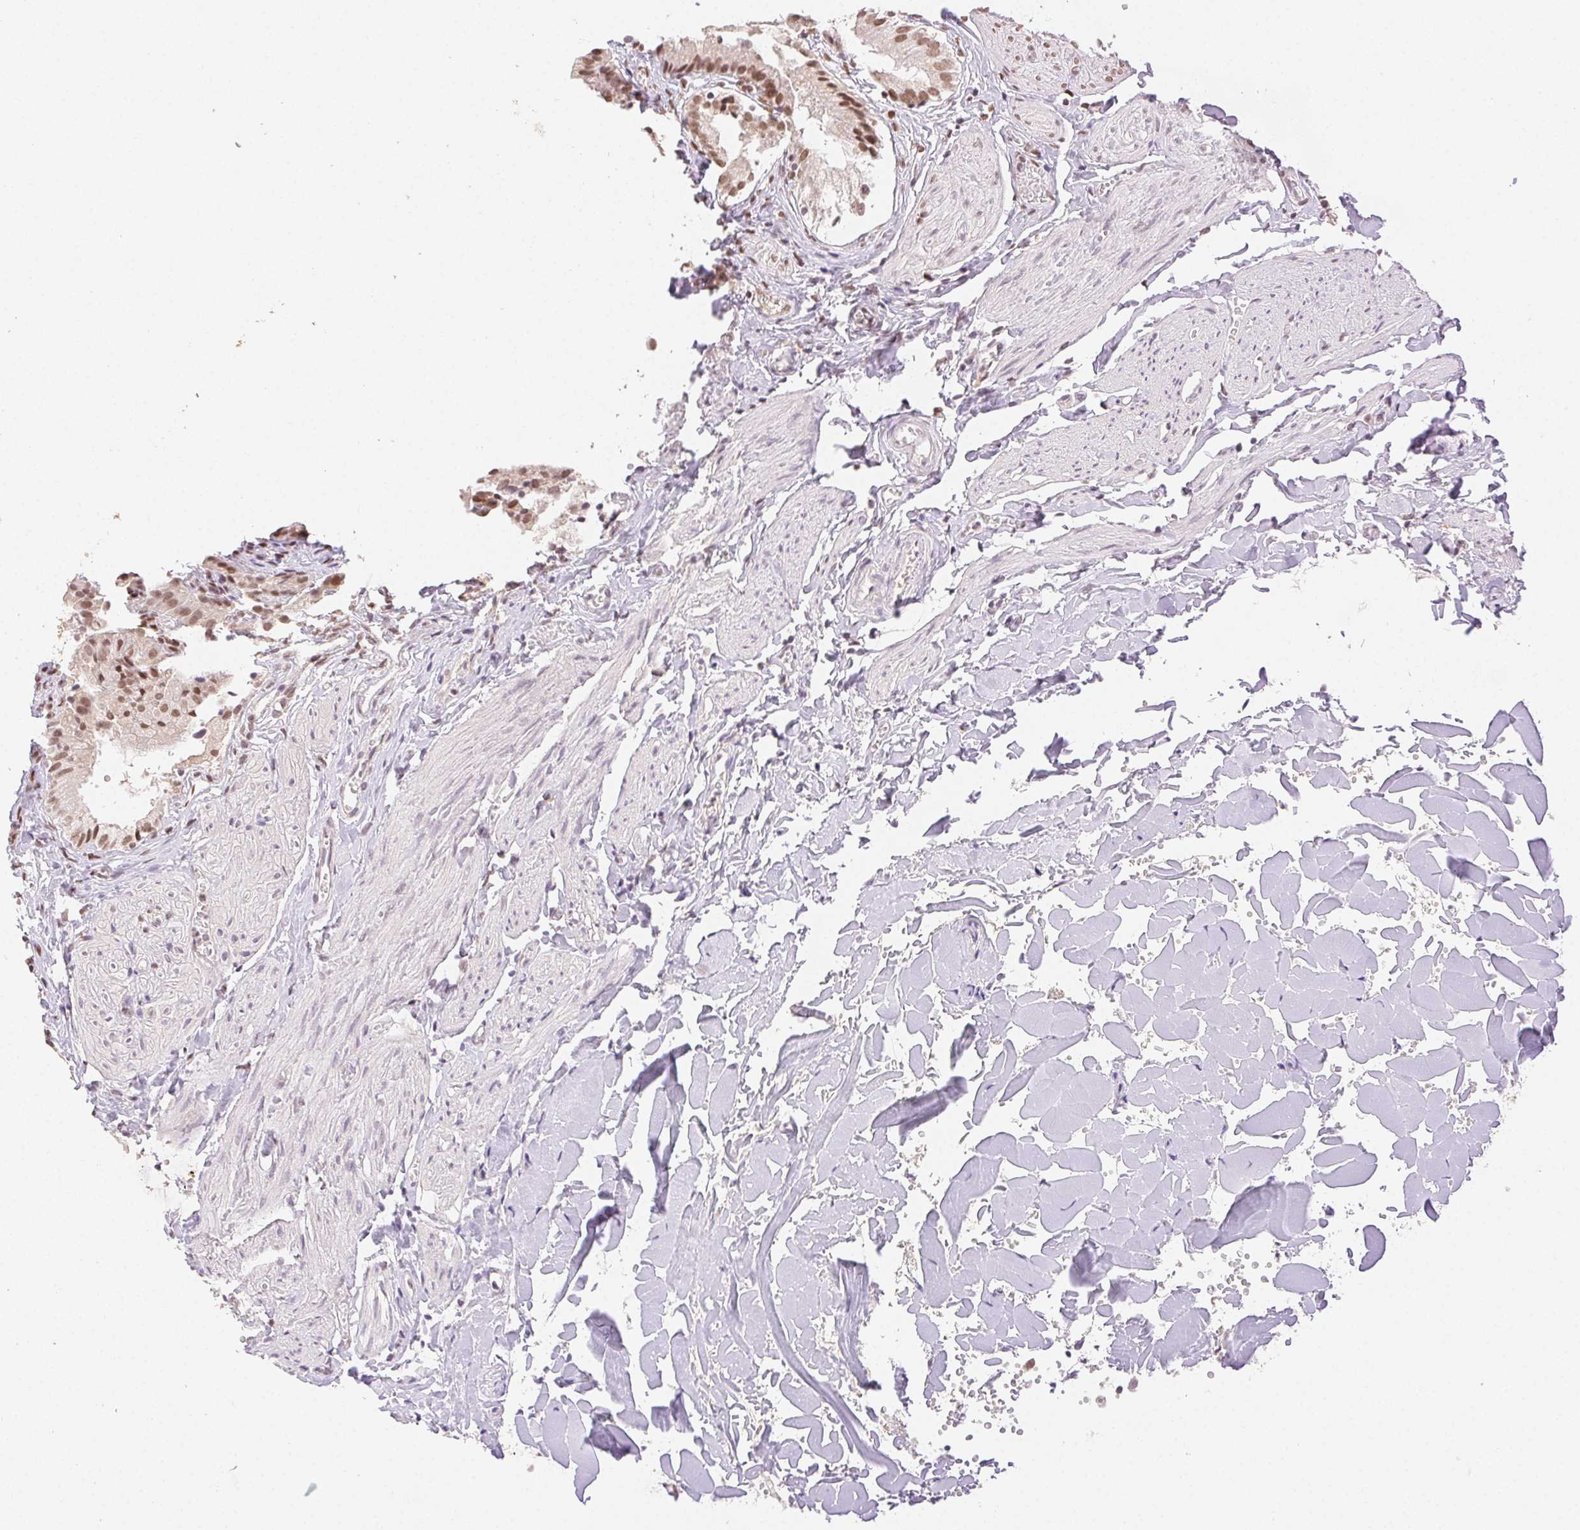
{"staining": {"intensity": "moderate", "quantity": ">75%", "location": "nuclear"}, "tissue": "gallbladder", "cell_type": "Glandular cells", "image_type": "normal", "snomed": [{"axis": "morphology", "description": "Normal tissue, NOS"}, {"axis": "topography", "description": "Gallbladder"}], "caption": "This histopathology image reveals IHC staining of normal human gallbladder, with medium moderate nuclear positivity in approximately >75% of glandular cells.", "gene": "H2AZ1", "patient": {"sex": "female", "age": 47}}